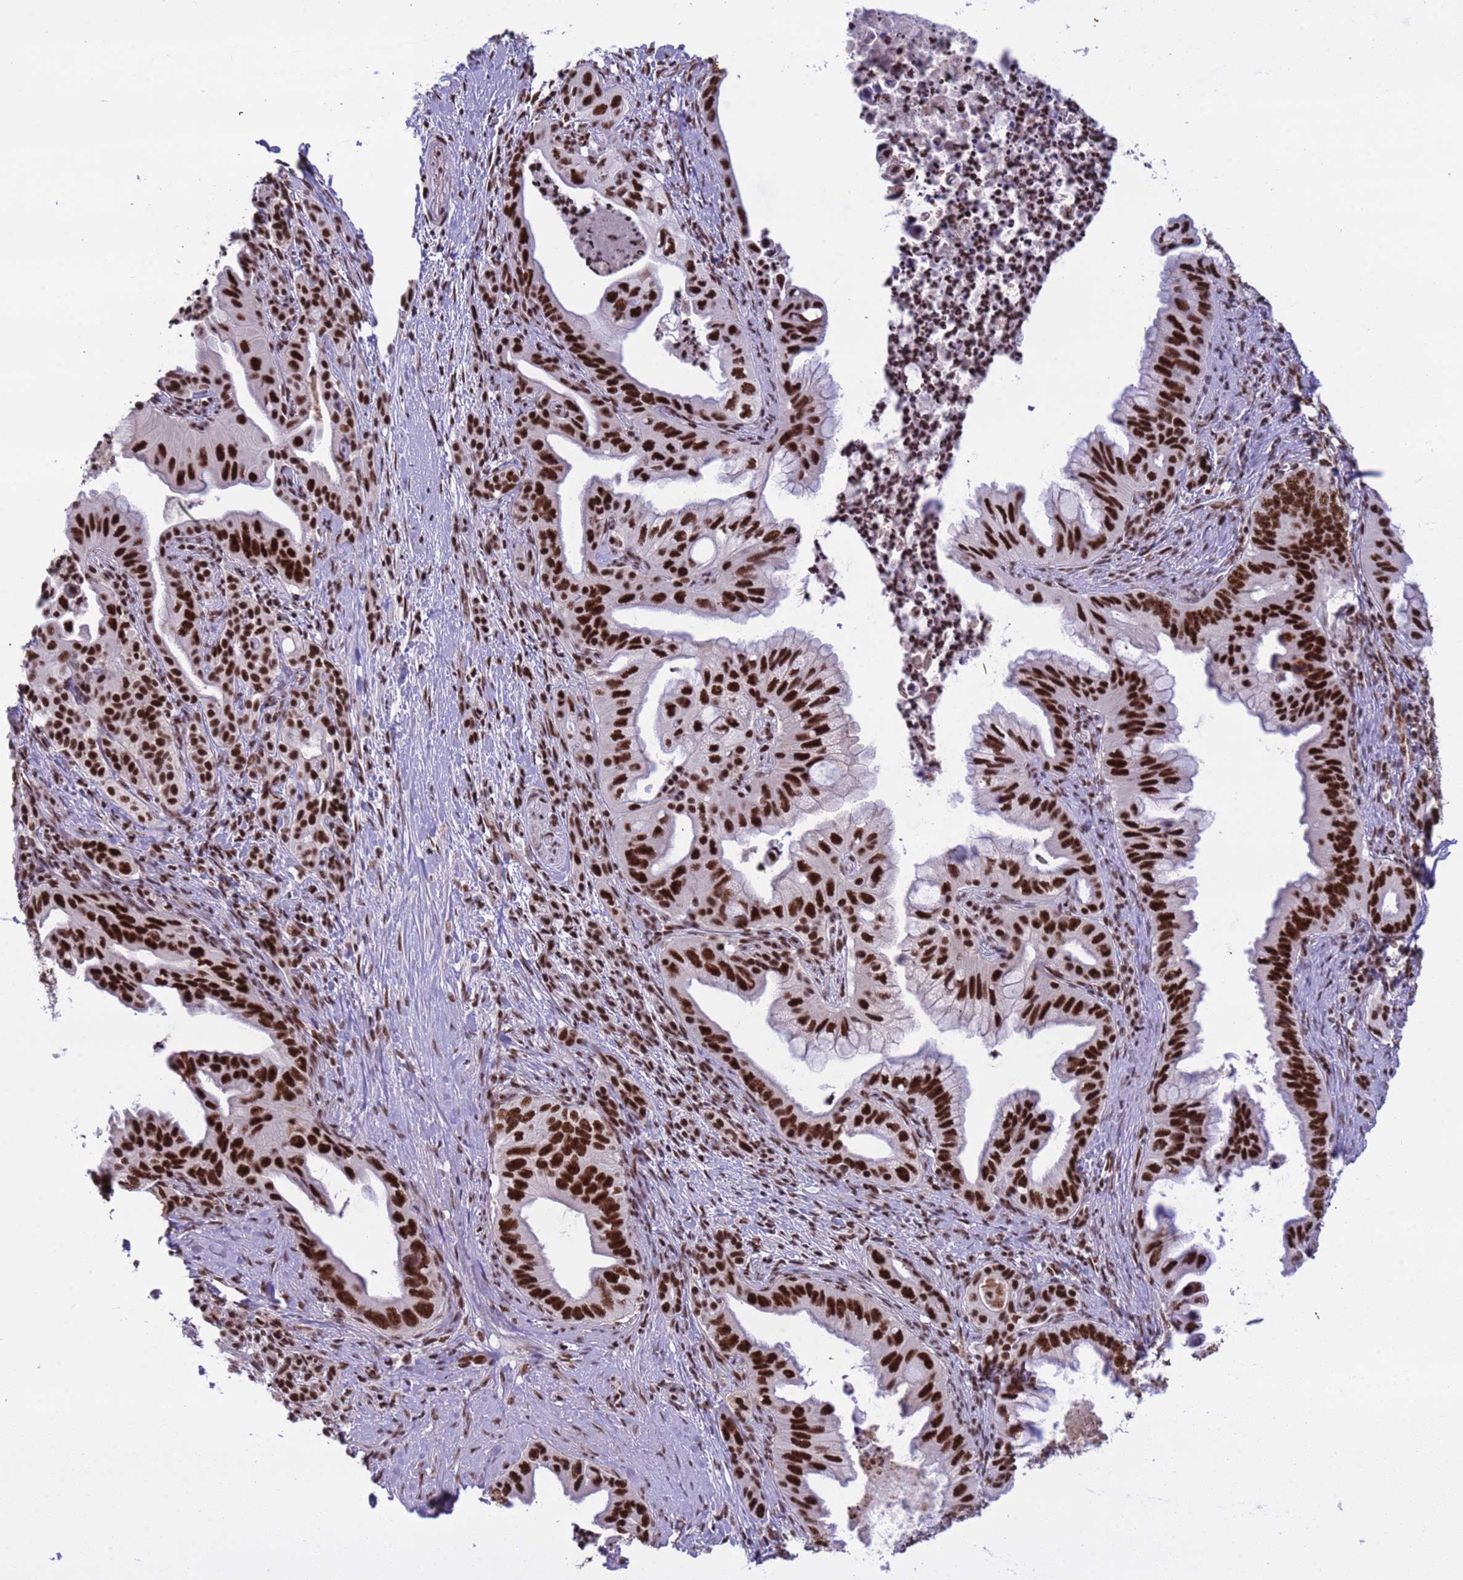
{"staining": {"intensity": "strong", "quantity": ">75%", "location": "nuclear"}, "tissue": "pancreatic cancer", "cell_type": "Tumor cells", "image_type": "cancer", "snomed": [{"axis": "morphology", "description": "Adenocarcinoma, NOS"}, {"axis": "topography", "description": "Pancreas"}], "caption": "Human pancreatic adenocarcinoma stained with a protein marker demonstrates strong staining in tumor cells.", "gene": "SRRT", "patient": {"sex": "male", "age": 58}}